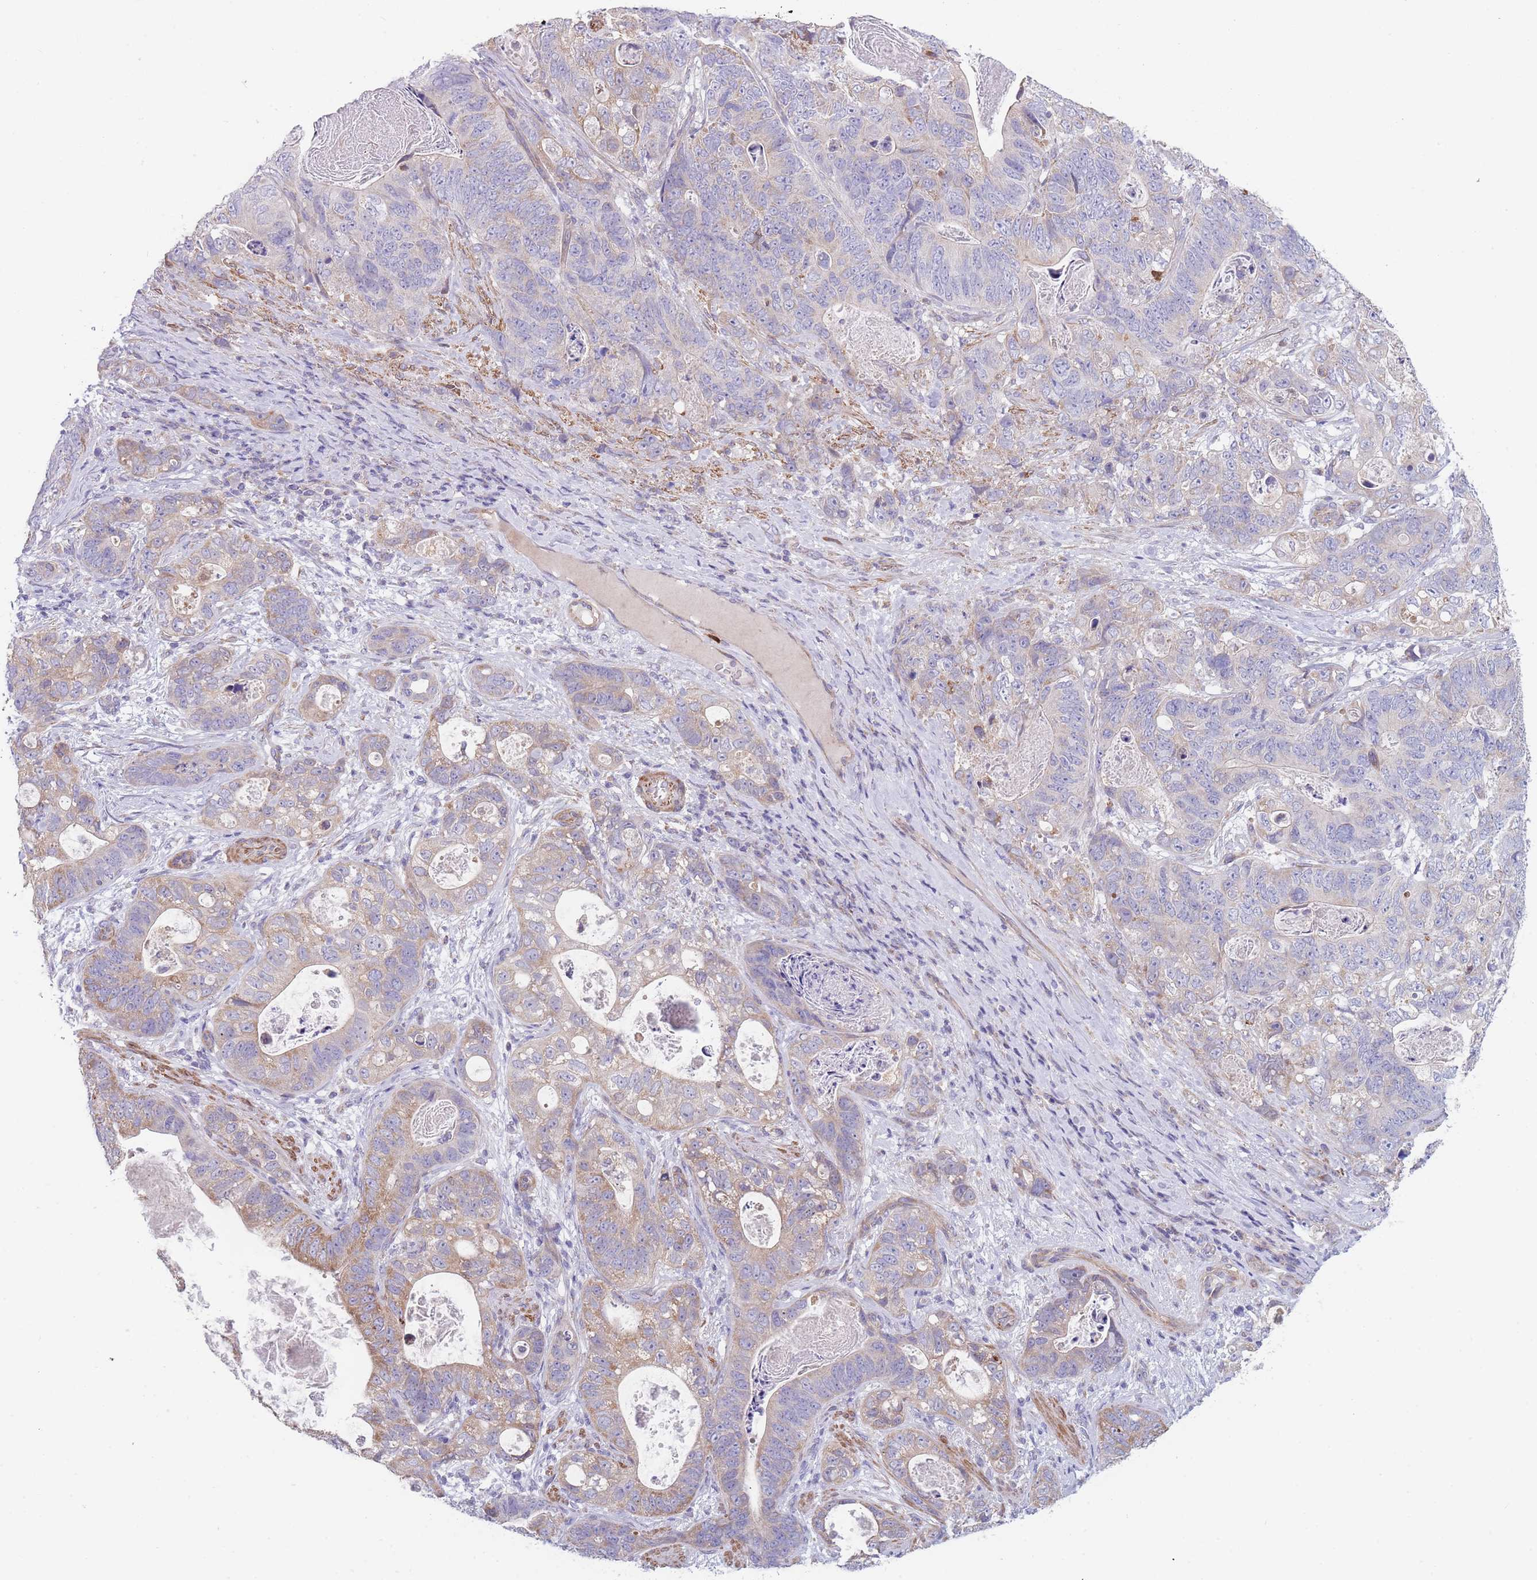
{"staining": {"intensity": "weak", "quantity": "<25%", "location": "cytoplasmic/membranous"}, "tissue": "stomach cancer", "cell_type": "Tumor cells", "image_type": "cancer", "snomed": [{"axis": "morphology", "description": "Normal tissue, NOS"}, {"axis": "morphology", "description": "Adenocarcinoma, NOS"}, {"axis": "topography", "description": "Stomach"}], "caption": "Image shows no significant protein expression in tumor cells of adenocarcinoma (stomach).", "gene": "SMPD4", "patient": {"sex": "female", "age": 89}}